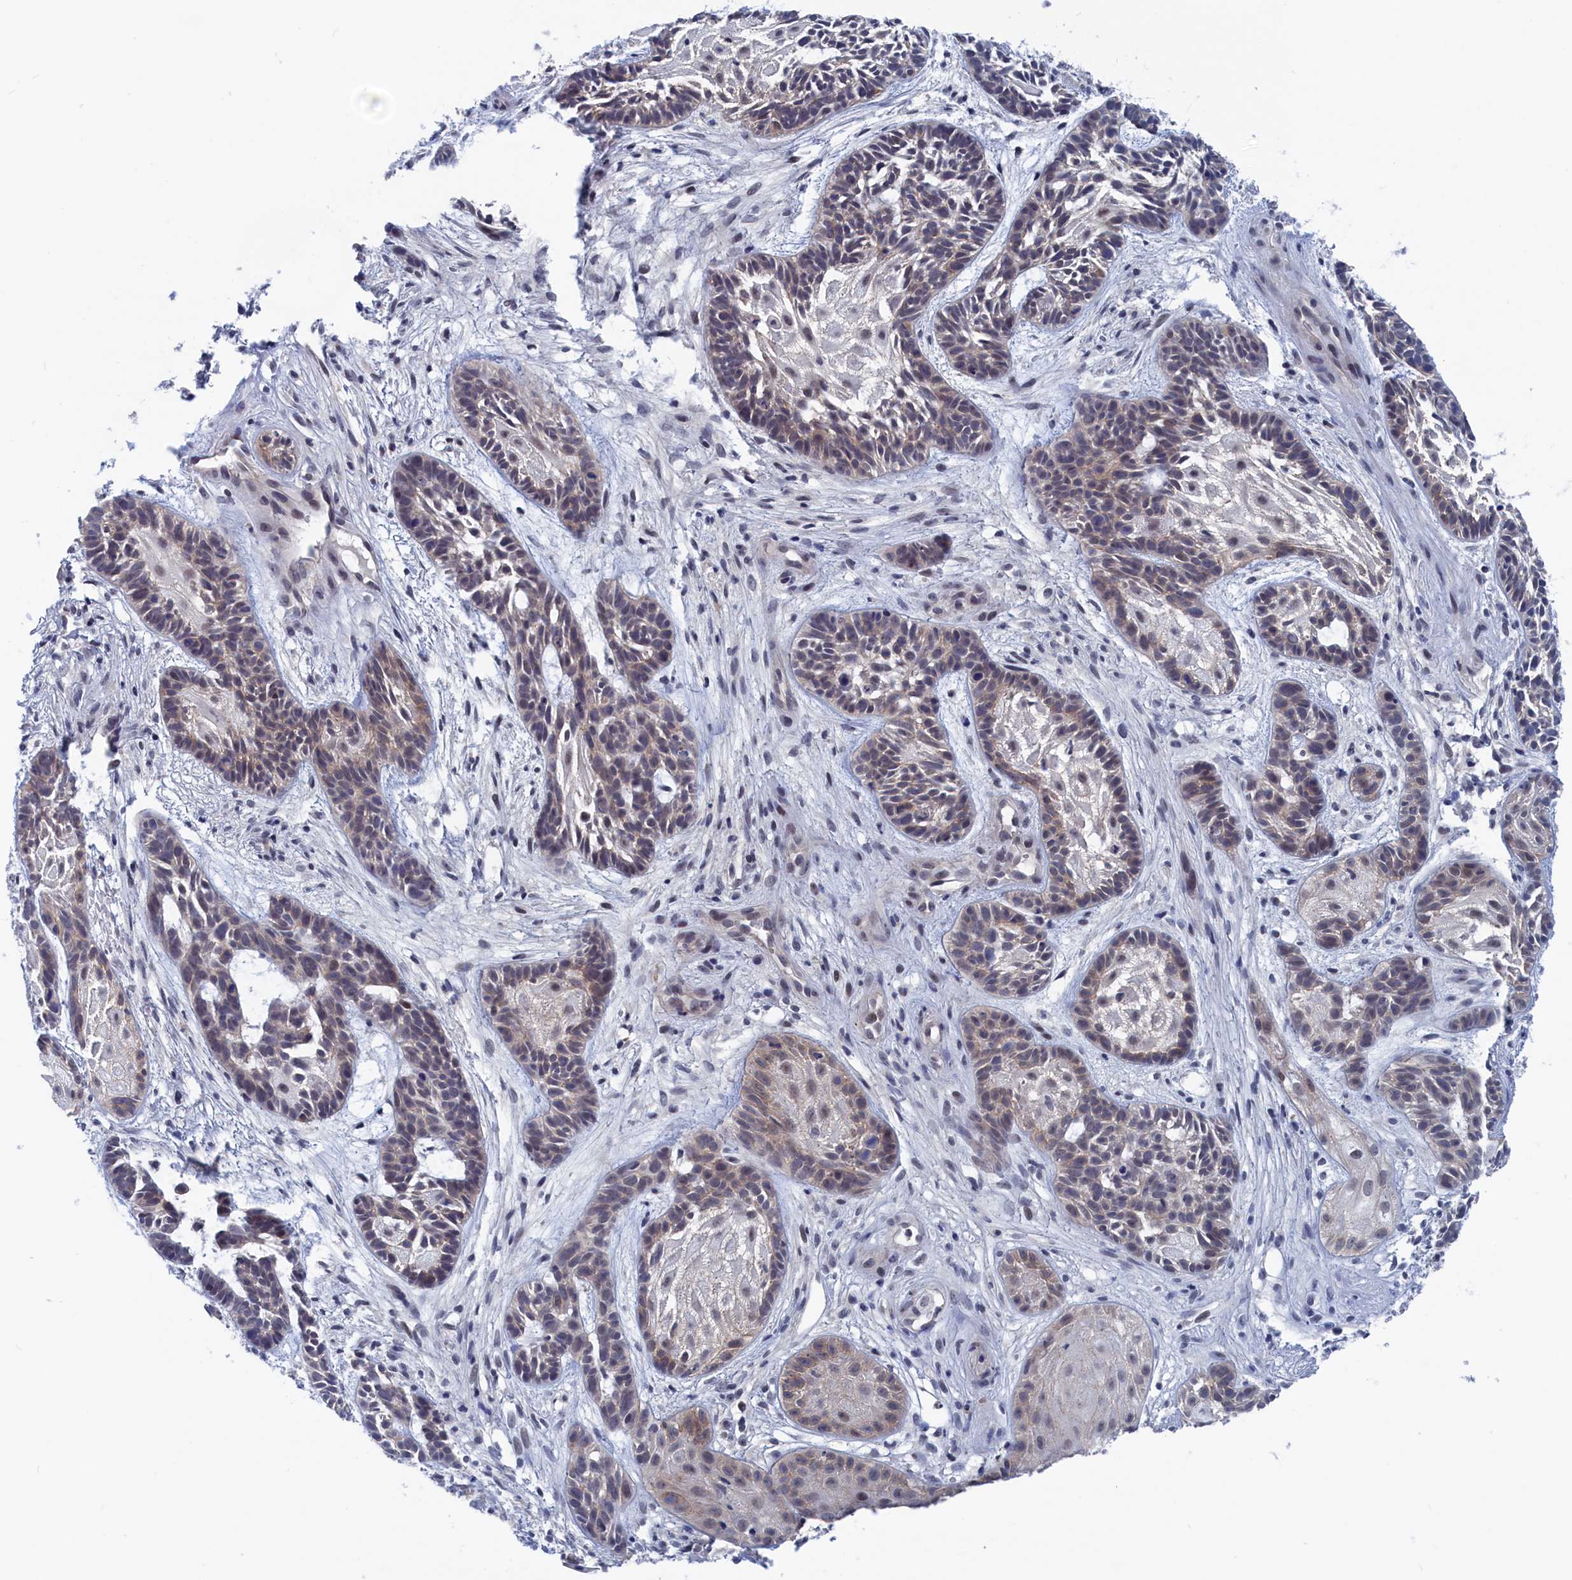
{"staining": {"intensity": "weak", "quantity": "<25%", "location": "cytoplasmic/membranous,nuclear"}, "tissue": "skin cancer", "cell_type": "Tumor cells", "image_type": "cancer", "snomed": [{"axis": "morphology", "description": "Basal cell carcinoma"}, {"axis": "topography", "description": "Skin"}], "caption": "Tumor cells show no significant protein staining in basal cell carcinoma (skin).", "gene": "MARCHF3", "patient": {"sex": "male", "age": 89}}